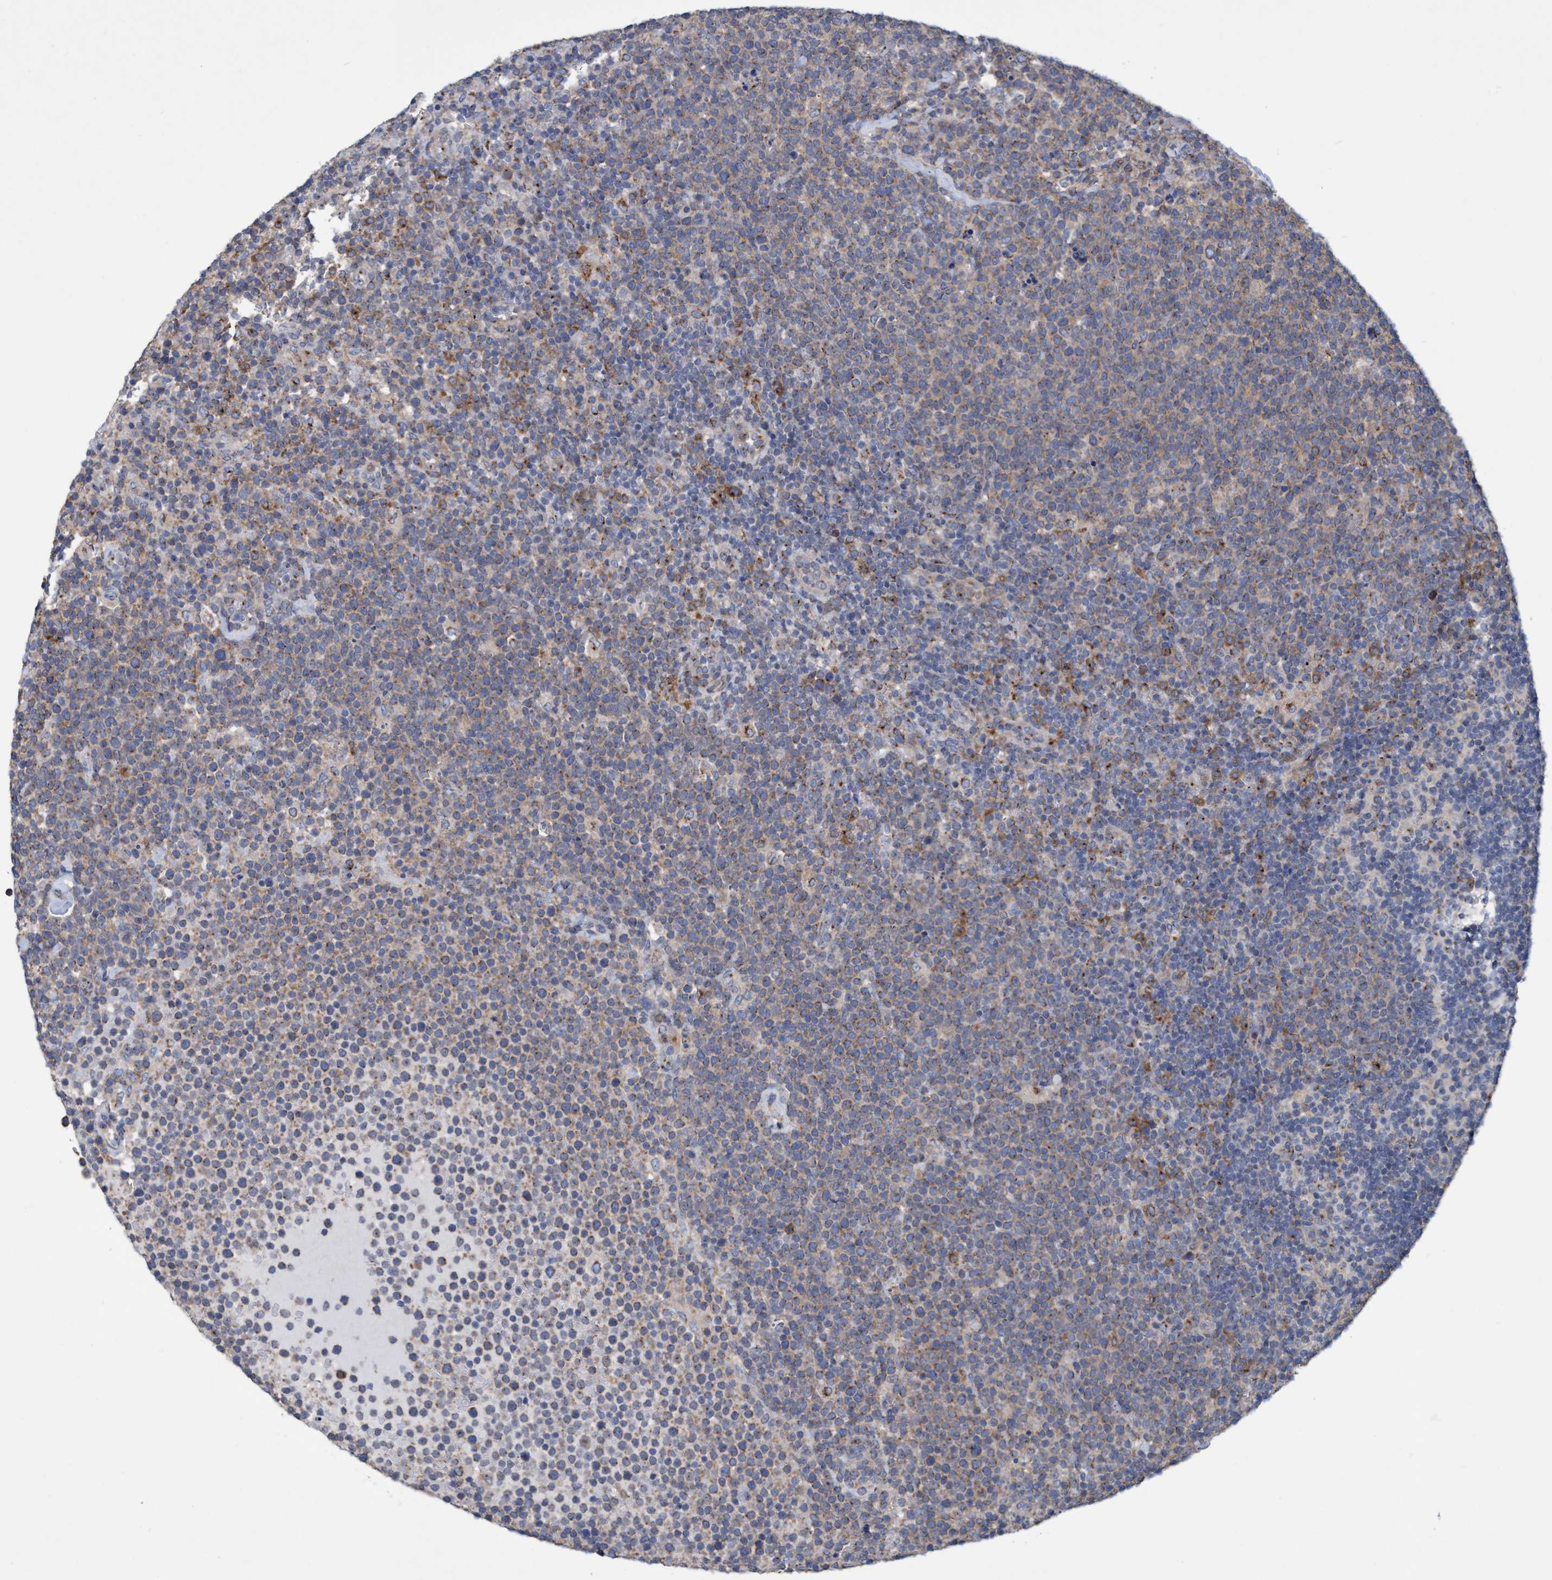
{"staining": {"intensity": "weak", "quantity": ">75%", "location": "cytoplasmic/membranous"}, "tissue": "lymphoma", "cell_type": "Tumor cells", "image_type": "cancer", "snomed": [{"axis": "morphology", "description": "Malignant lymphoma, non-Hodgkin's type, High grade"}, {"axis": "topography", "description": "Lymph node"}], "caption": "There is low levels of weak cytoplasmic/membranous positivity in tumor cells of lymphoma, as demonstrated by immunohistochemical staining (brown color).", "gene": "BICD2", "patient": {"sex": "male", "age": 61}}